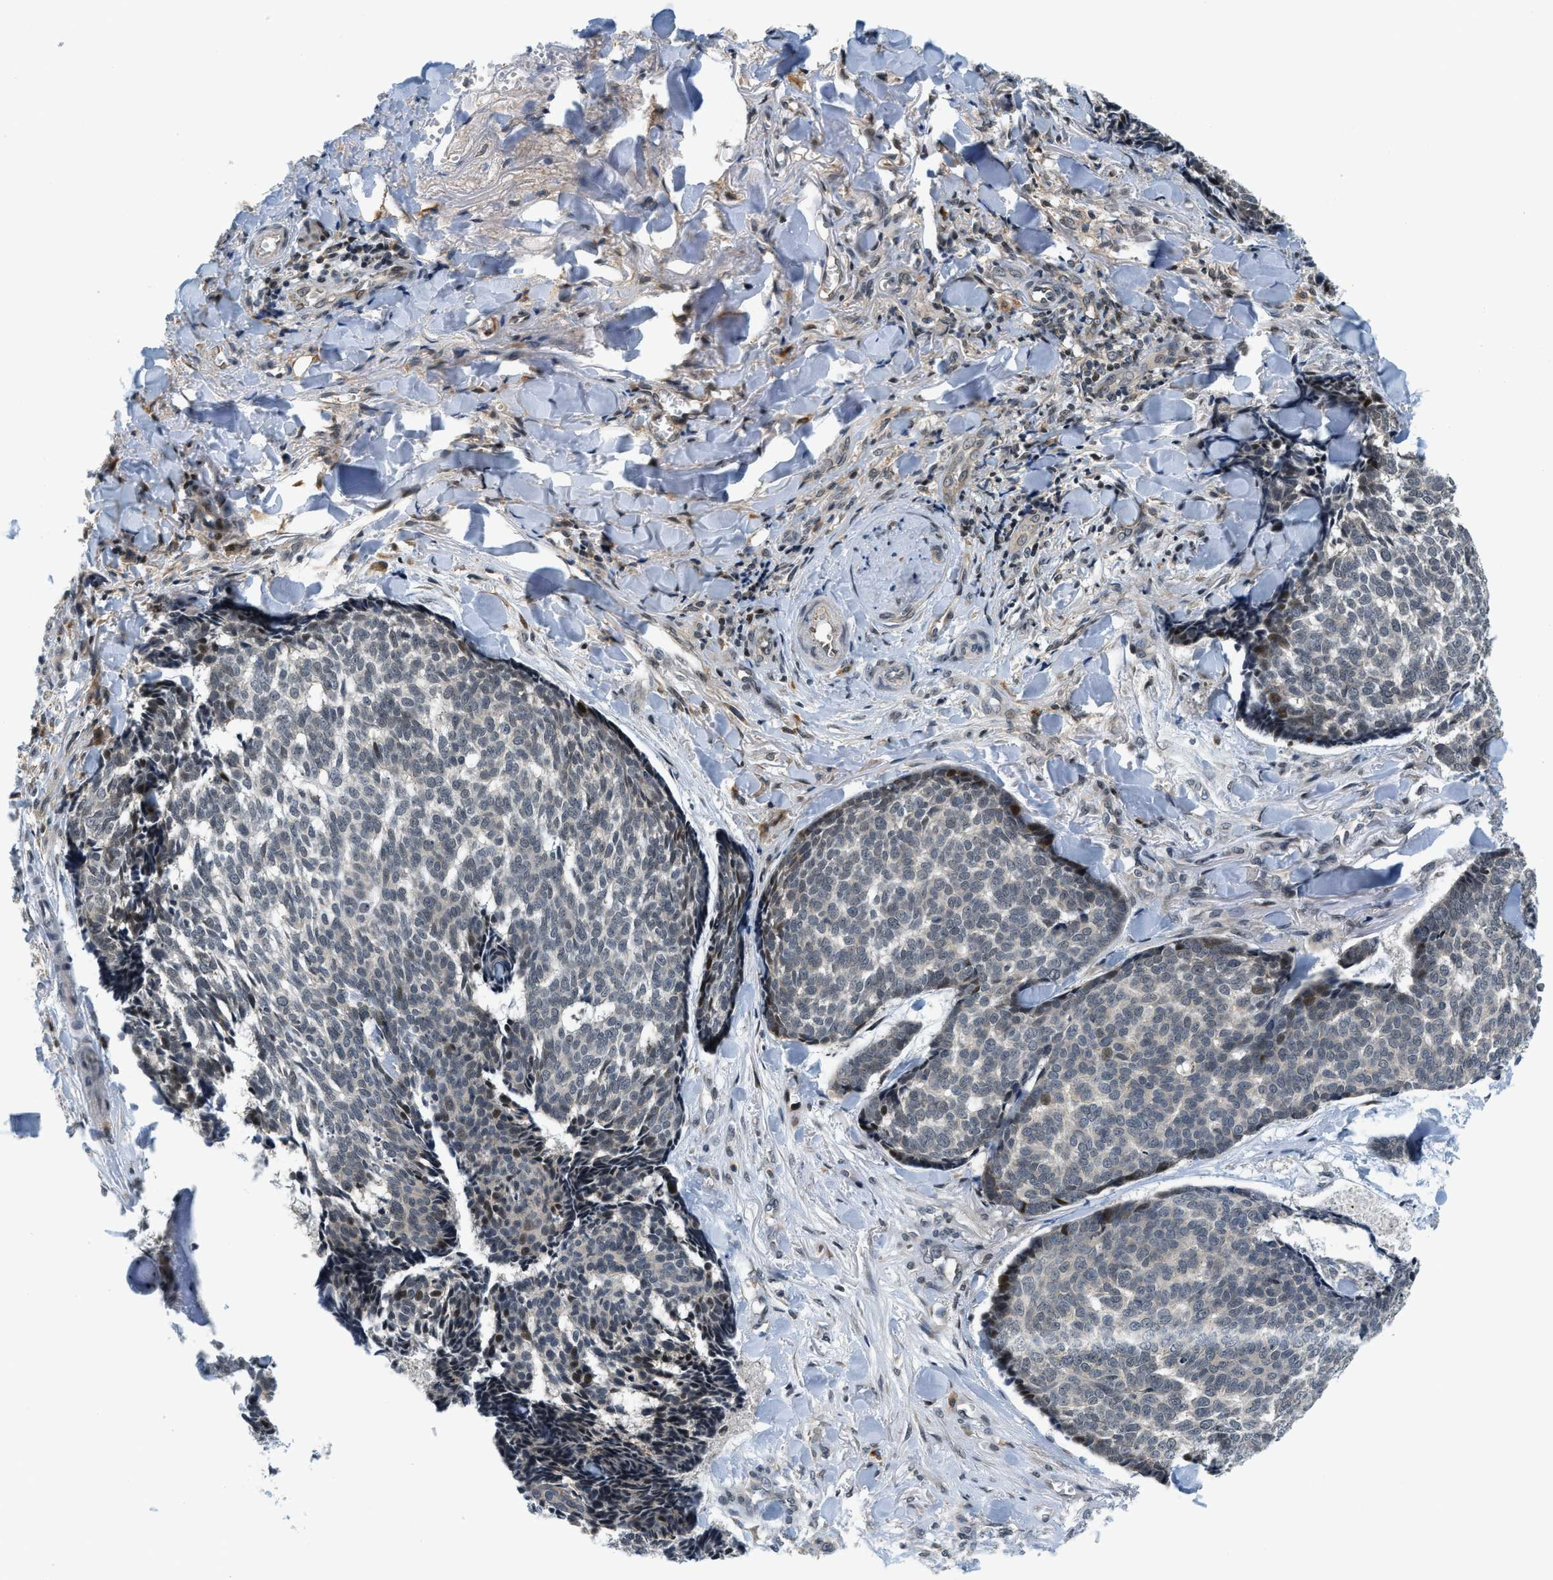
{"staining": {"intensity": "weak", "quantity": "<25%", "location": "nuclear"}, "tissue": "skin cancer", "cell_type": "Tumor cells", "image_type": "cancer", "snomed": [{"axis": "morphology", "description": "Basal cell carcinoma"}, {"axis": "topography", "description": "Skin"}], "caption": "A histopathology image of human skin basal cell carcinoma is negative for staining in tumor cells.", "gene": "KMT2A", "patient": {"sex": "male", "age": 84}}